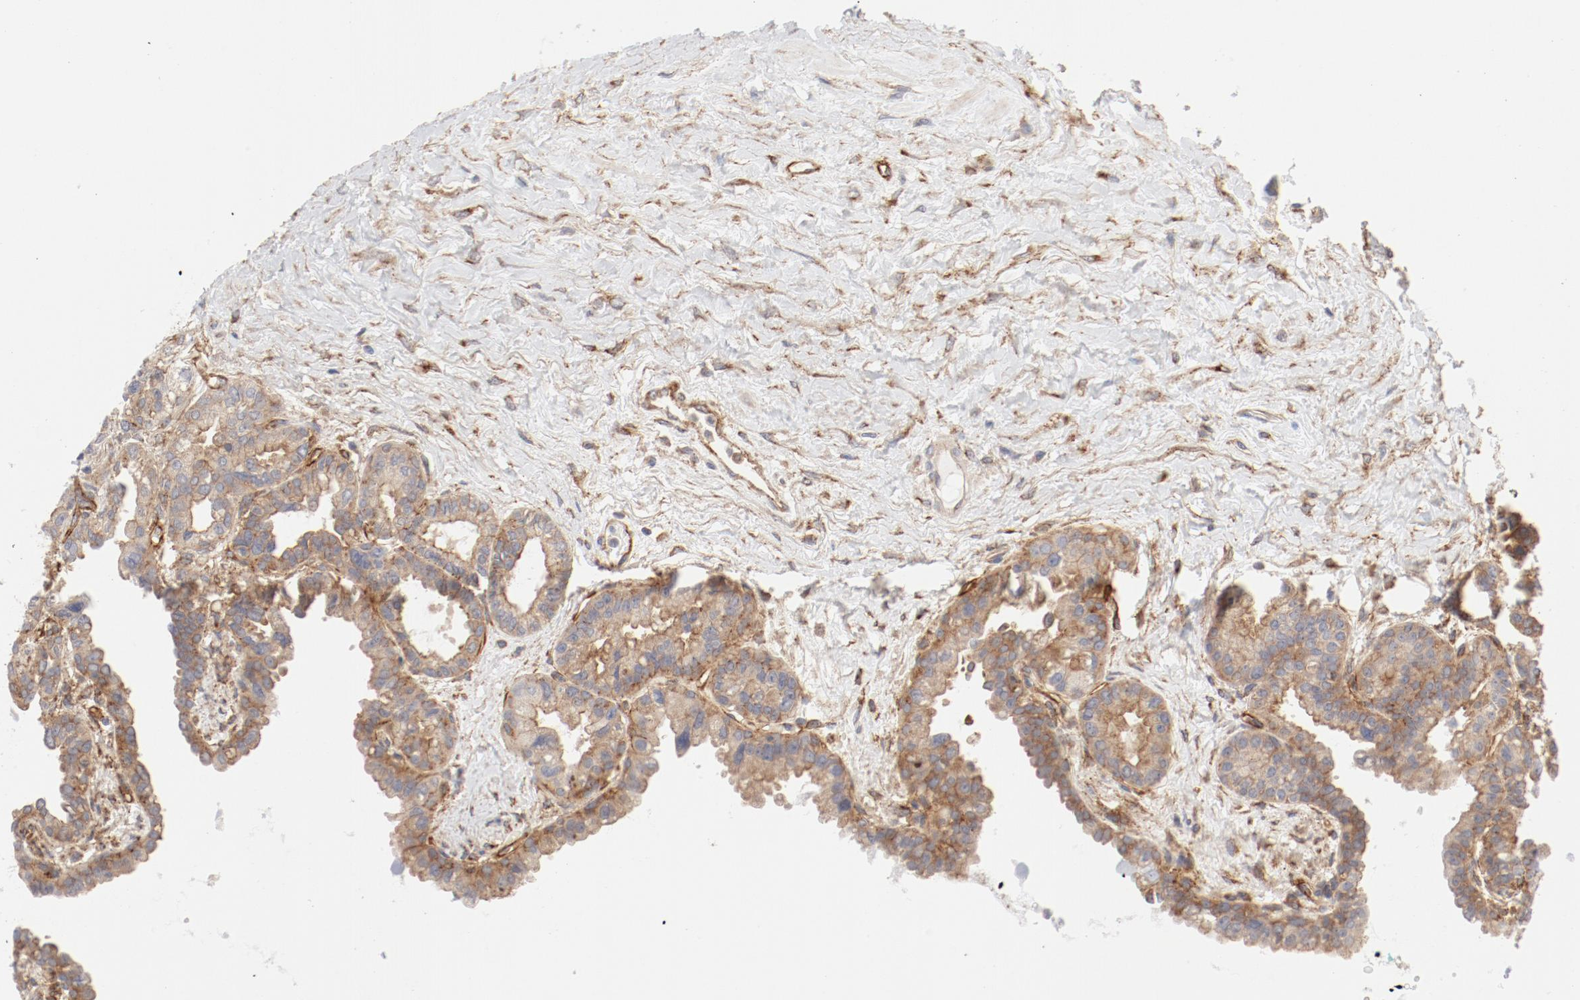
{"staining": {"intensity": "weak", "quantity": ">75%", "location": "cytoplasmic/membranous"}, "tissue": "seminal vesicle", "cell_type": "Glandular cells", "image_type": "normal", "snomed": [{"axis": "morphology", "description": "Normal tissue, NOS"}, {"axis": "topography", "description": "Seminal veicle"}], "caption": "IHC of normal human seminal vesicle shows low levels of weak cytoplasmic/membranous staining in about >75% of glandular cells.", "gene": "AP2A1", "patient": {"sex": "male", "age": 61}}